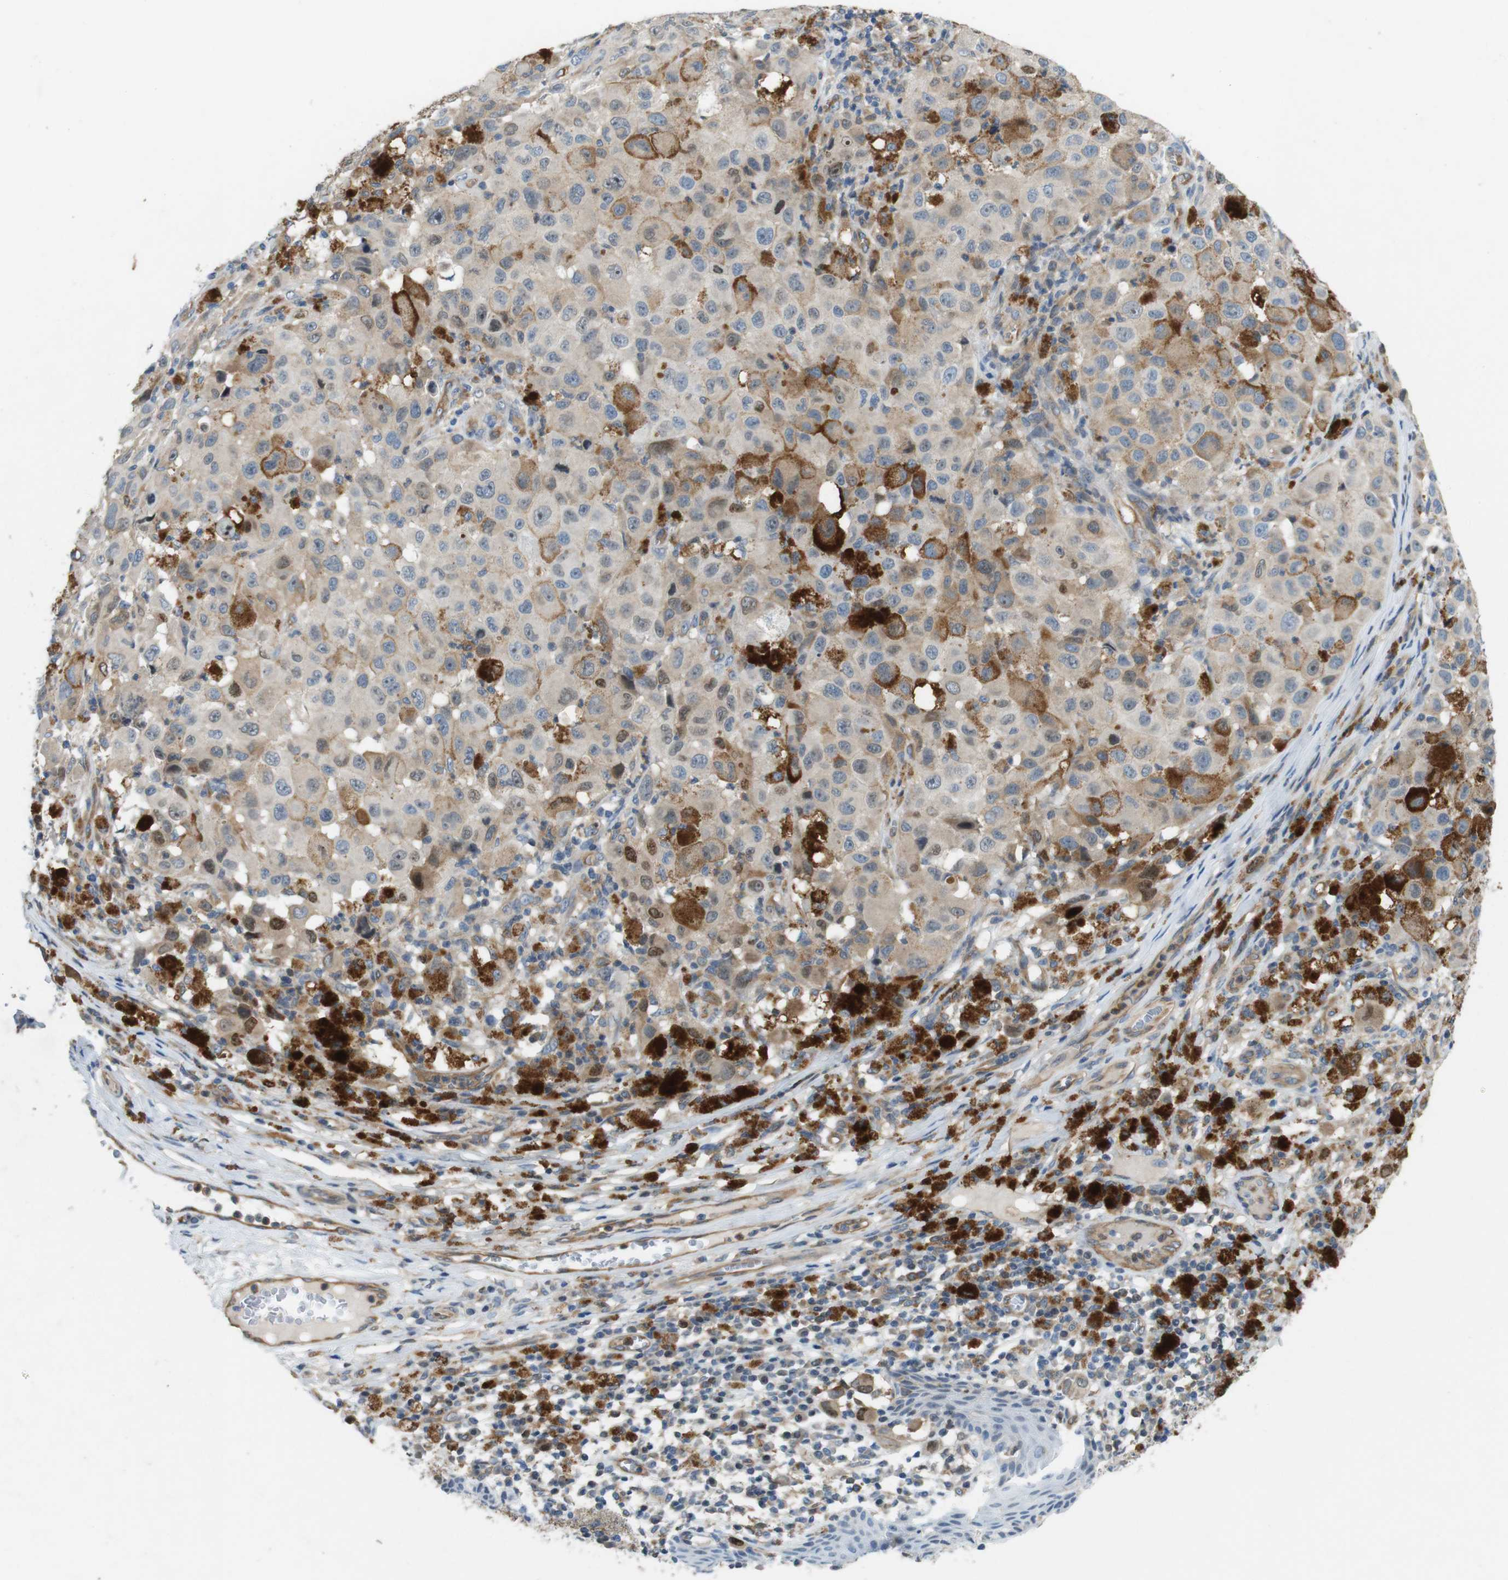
{"staining": {"intensity": "moderate", "quantity": "<25%", "location": "cytoplasmic/membranous"}, "tissue": "melanoma", "cell_type": "Tumor cells", "image_type": "cancer", "snomed": [{"axis": "morphology", "description": "Malignant melanoma, NOS"}, {"axis": "topography", "description": "Skin"}], "caption": "Melanoma stained for a protein reveals moderate cytoplasmic/membranous positivity in tumor cells.", "gene": "PCDH10", "patient": {"sex": "male", "age": 96}}